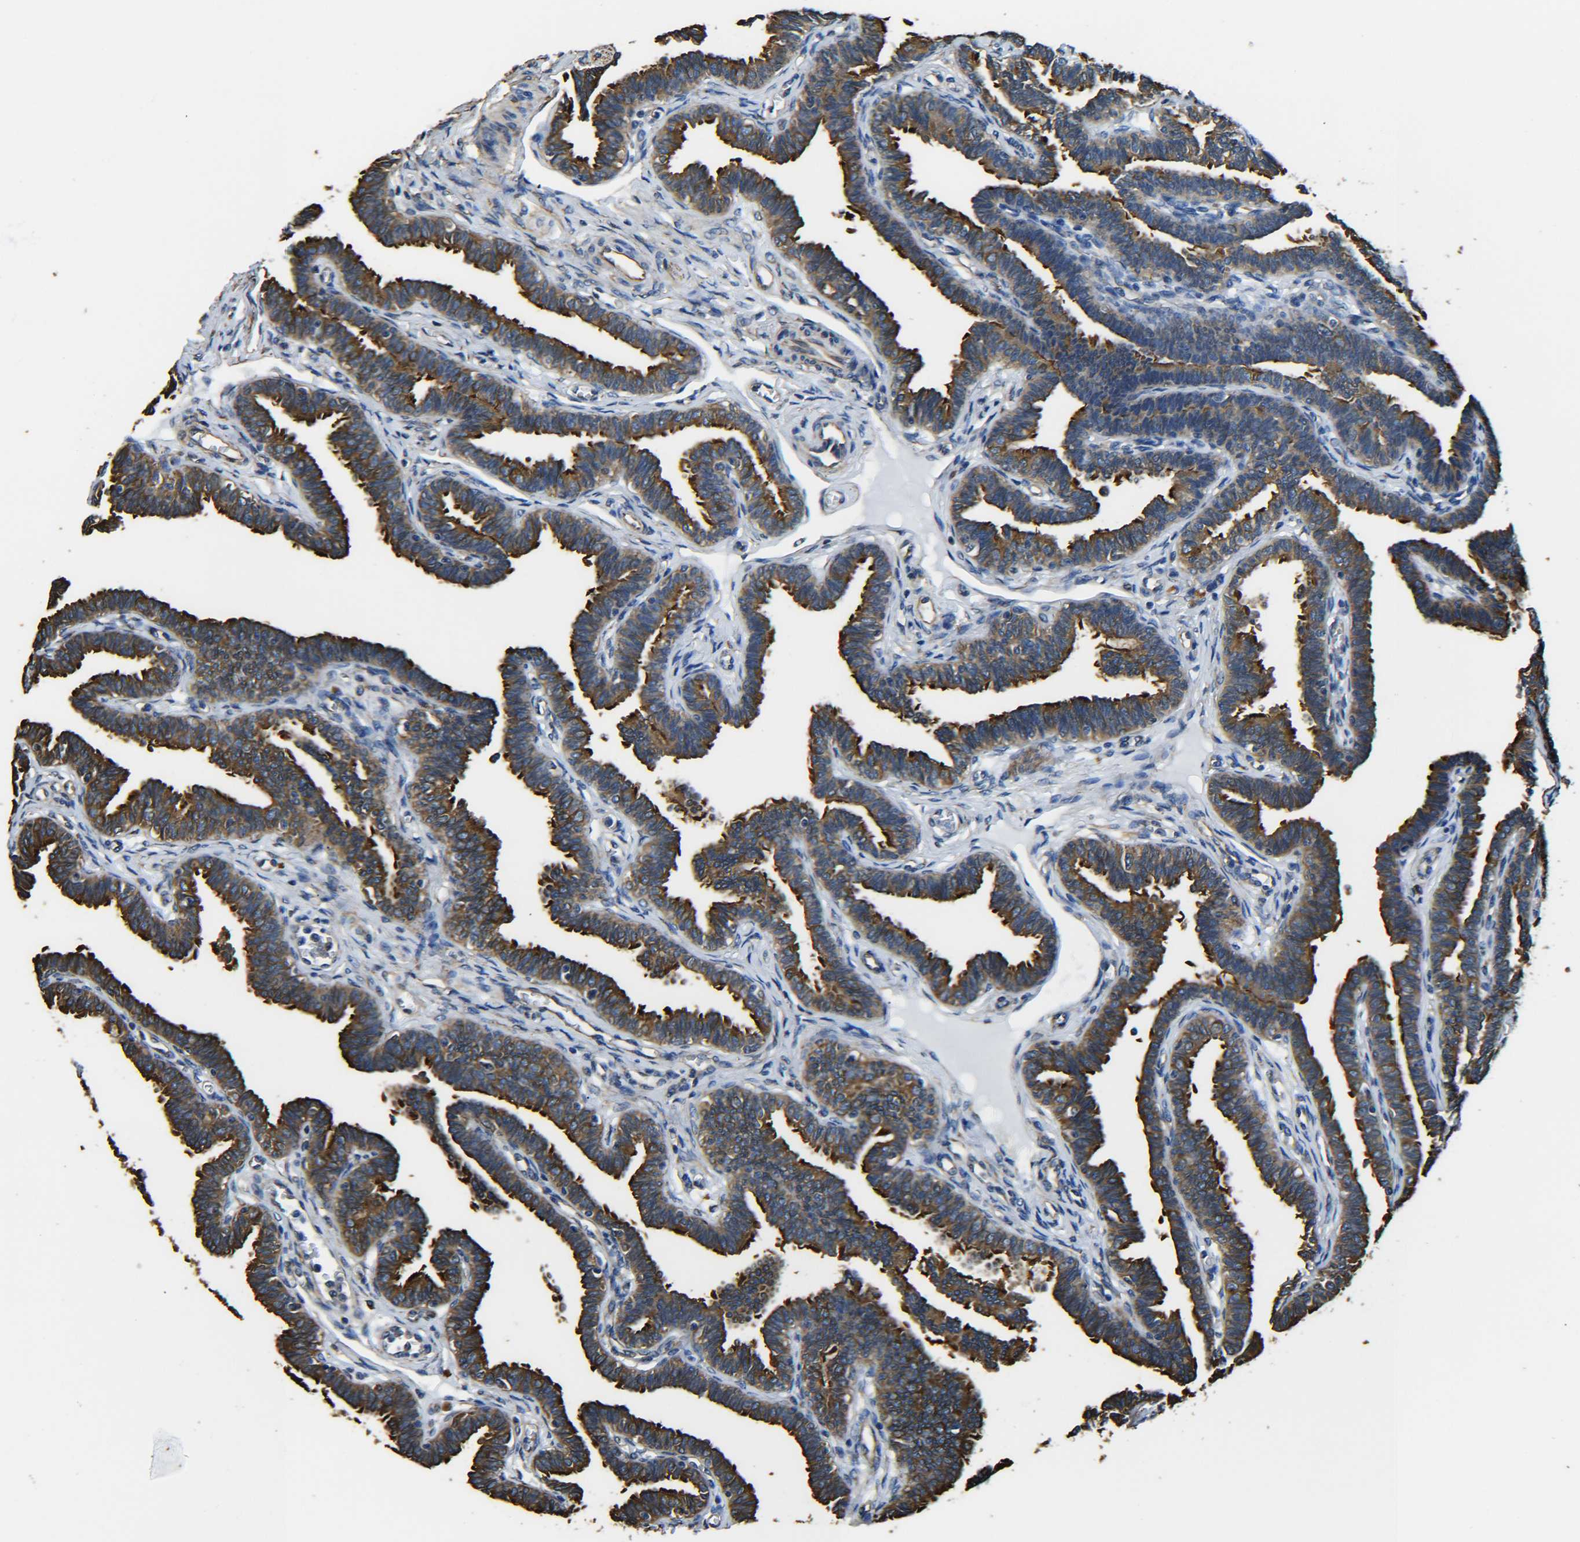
{"staining": {"intensity": "strong", "quantity": ">75%", "location": "cytoplasmic/membranous"}, "tissue": "fallopian tube", "cell_type": "Glandular cells", "image_type": "normal", "snomed": [{"axis": "morphology", "description": "Normal tissue, NOS"}, {"axis": "topography", "description": "Fallopian tube"}, {"axis": "topography", "description": "Ovary"}], "caption": "Approximately >75% of glandular cells in unremarkable human fallopian tube demonstrate strong cytoplasmic/membranous protein positivity as visualized by brown immunohistochemical staining.", "gene": "TUBB", "patient": {"sex": "female", "age": 23}}